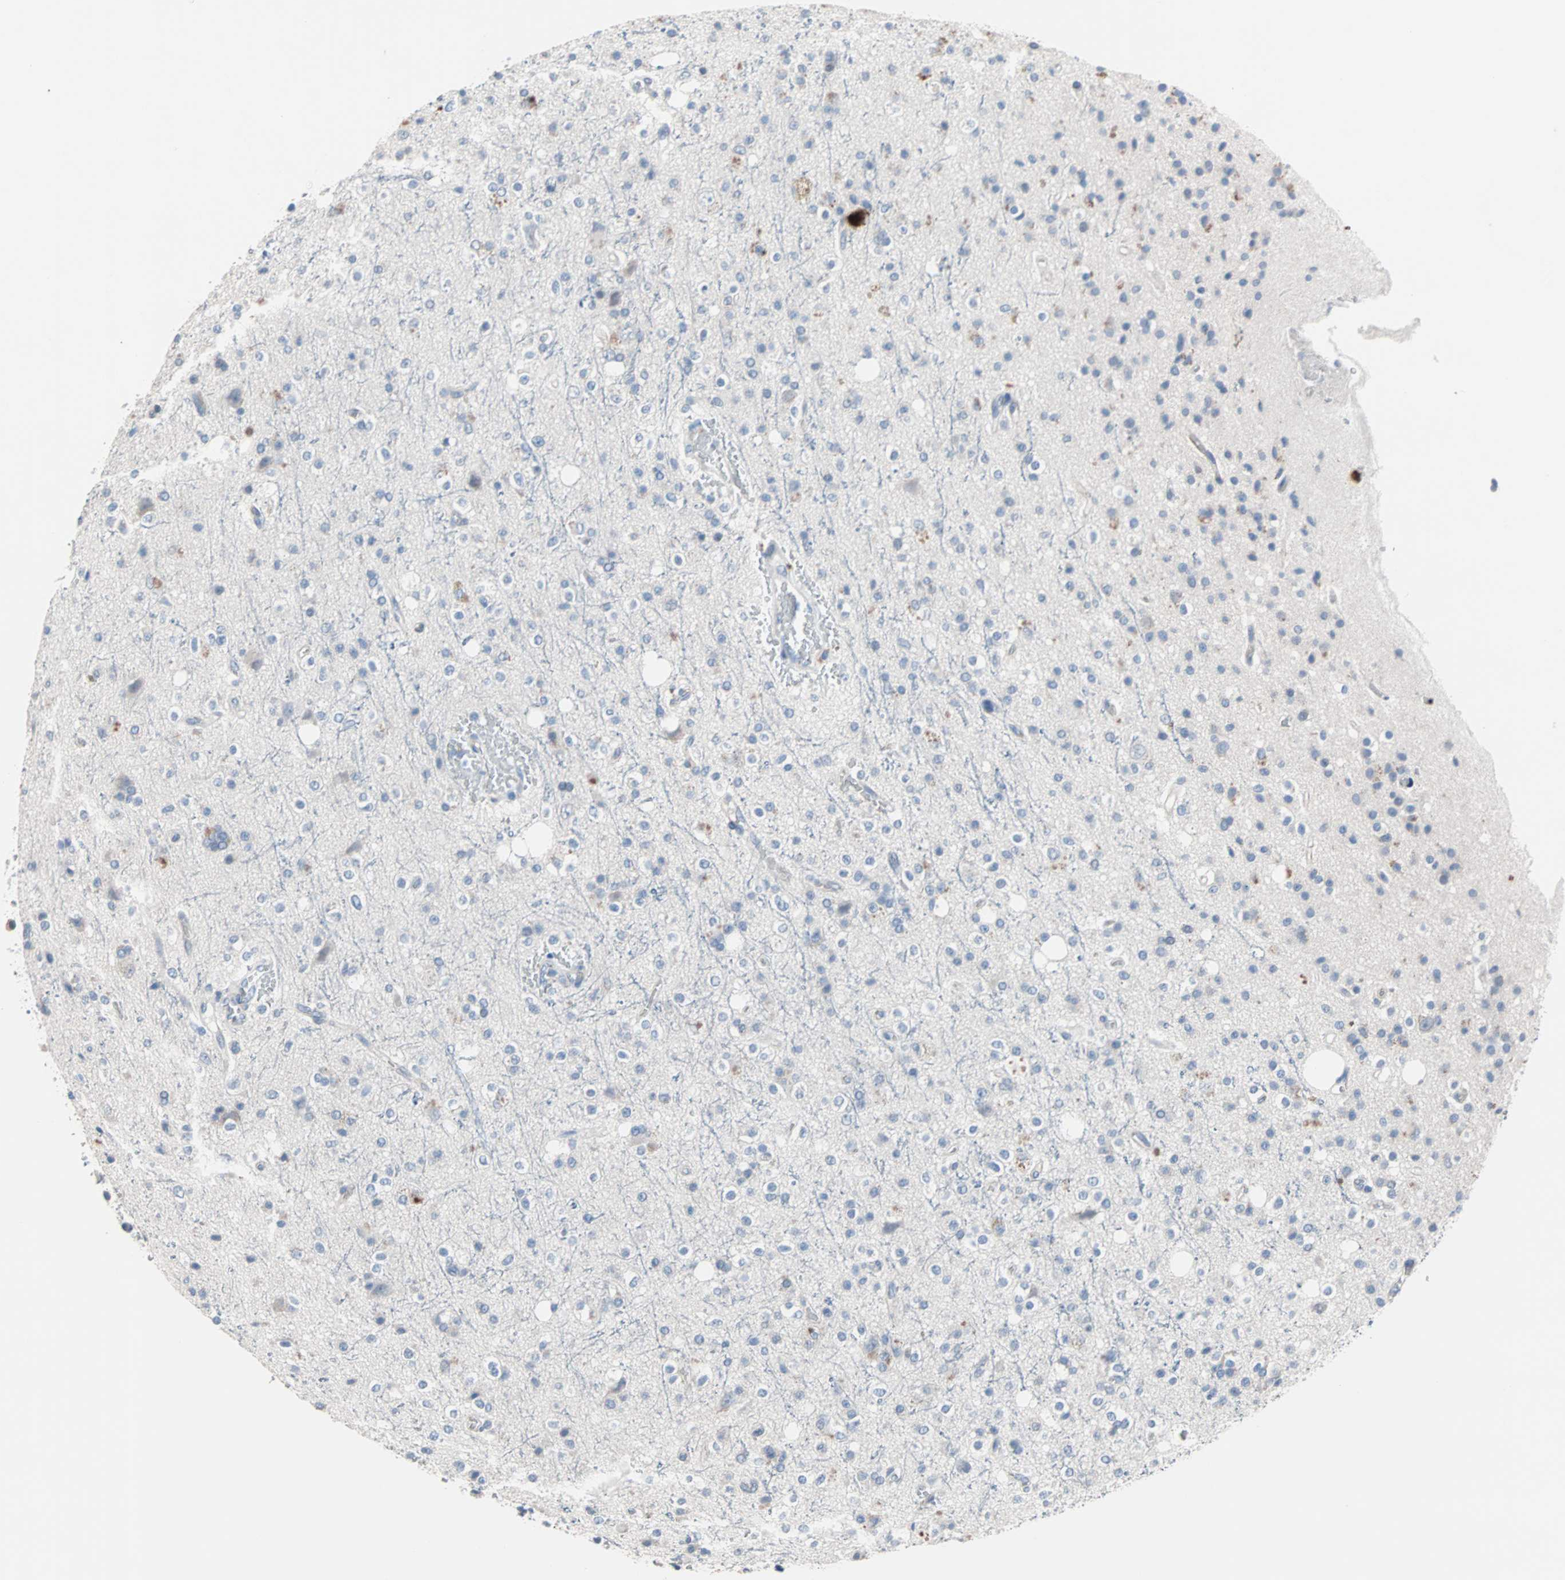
{"staining": {"intensity": "negative", "quantity": "none", "location": "none"}, "tissue": "glioma", "cell_type": "Tumor cells", "image_type": "cancer", "snomed": [{"axis": "morphology", "description": "Glioma, malignant, High grade"}, {"axis": "topography", "description": "Brain"}], "caption": "A high-resolution photomicrograph shows IHC staining of malignant high-grade glioma, which demonstrates no significant expression in tumor cells.", "gene": "ULBP1", "patient": {"sex": "male", "age": 47}}